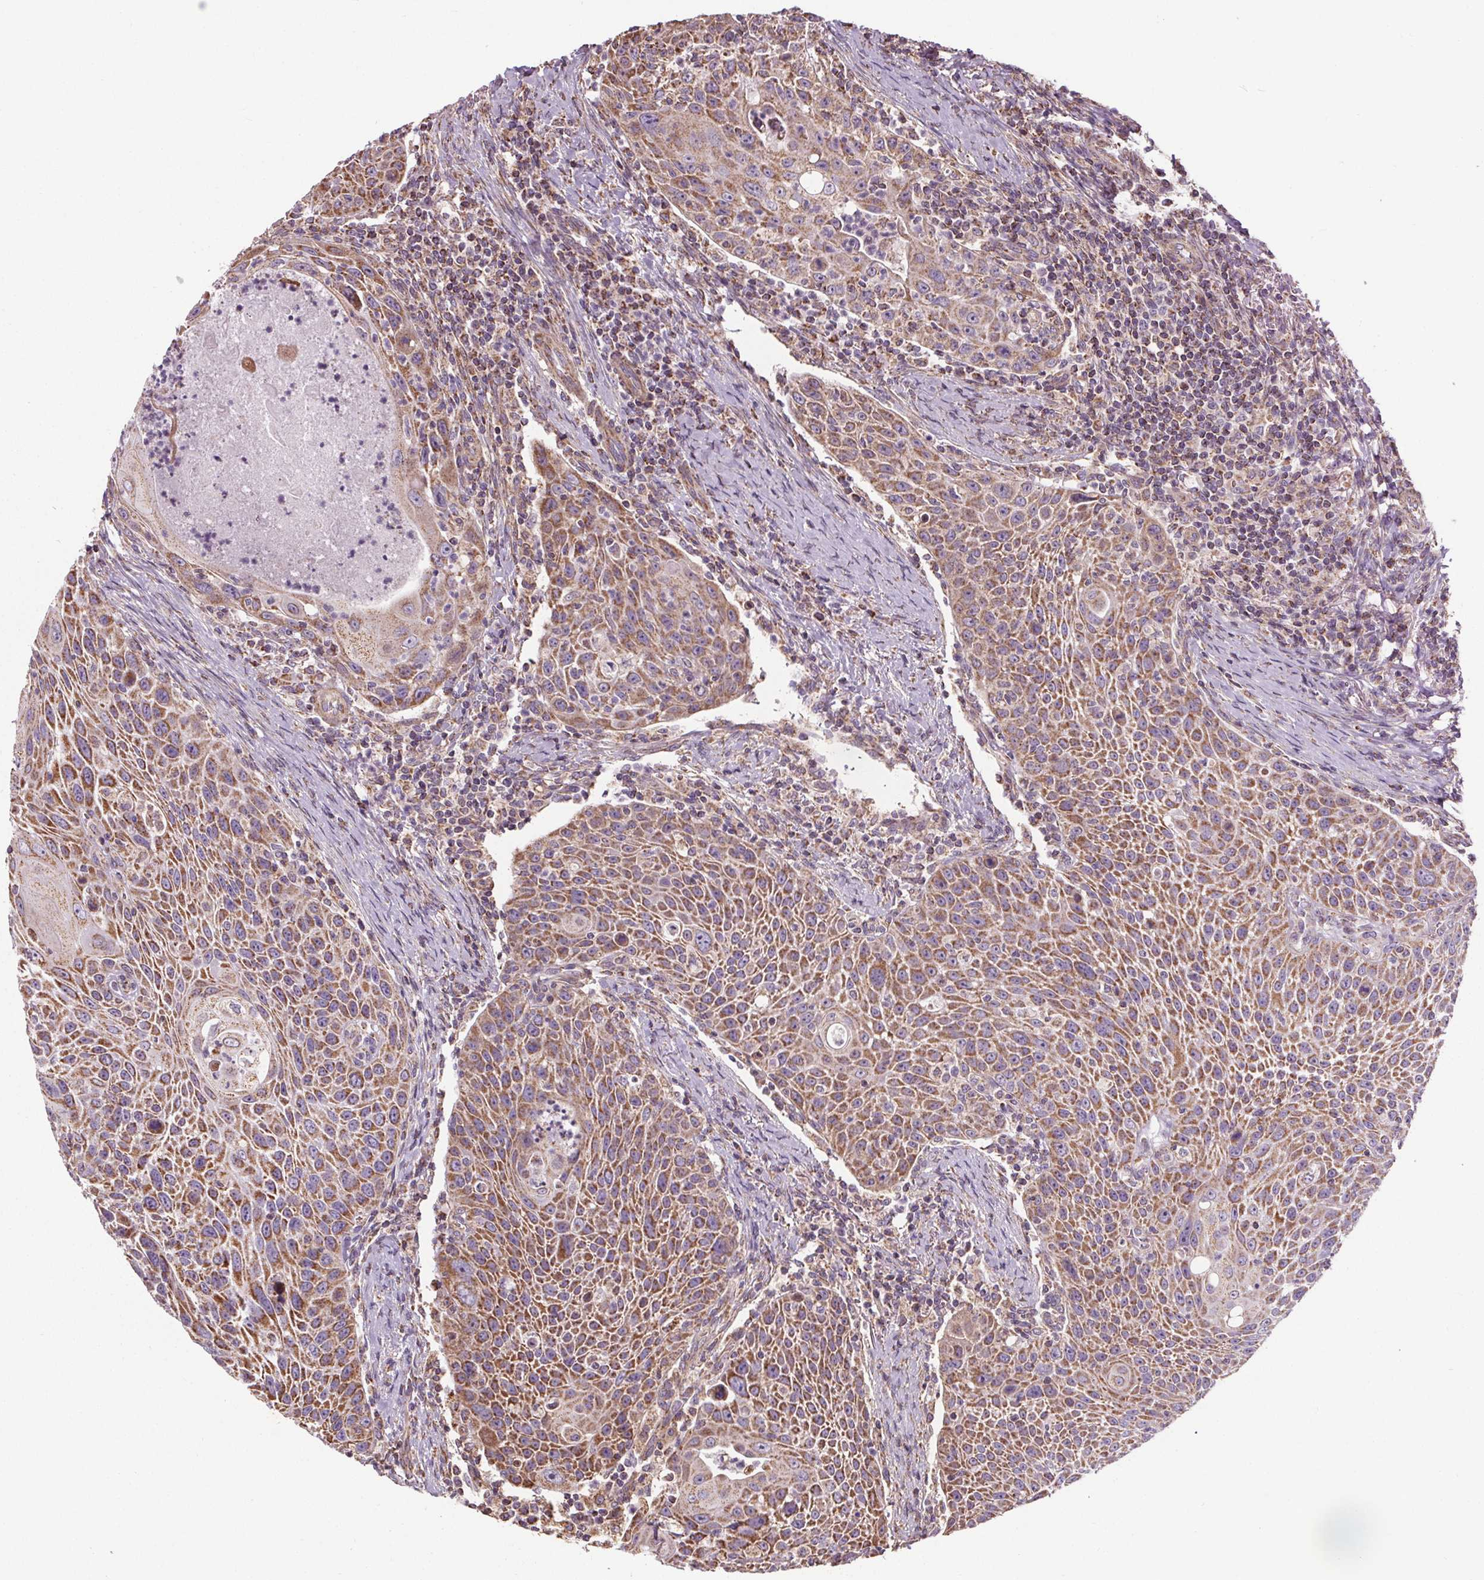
{"staining": {"intensity": "moderate", "quantity": "25%-75%", "location": "cytoplasmic/membranous"}, "tissue": "head and neck cancer", "cell_type": "Tumor cells", "image_type": "cancer", "snomed": [{"axis": "morphology", "description": "Squamous cell carcinoma, NOS"}, {"axis": "topography", "description": "Head-Neck"}], "caption": "Immunohistochemical staining of human head and neck cancer reveals moderate cytoplasmic/membranous protein expression in about 25%-75% of tumor cells.", "gene": "ZNF548", "patient": {"sex": "male", "age": 69}}